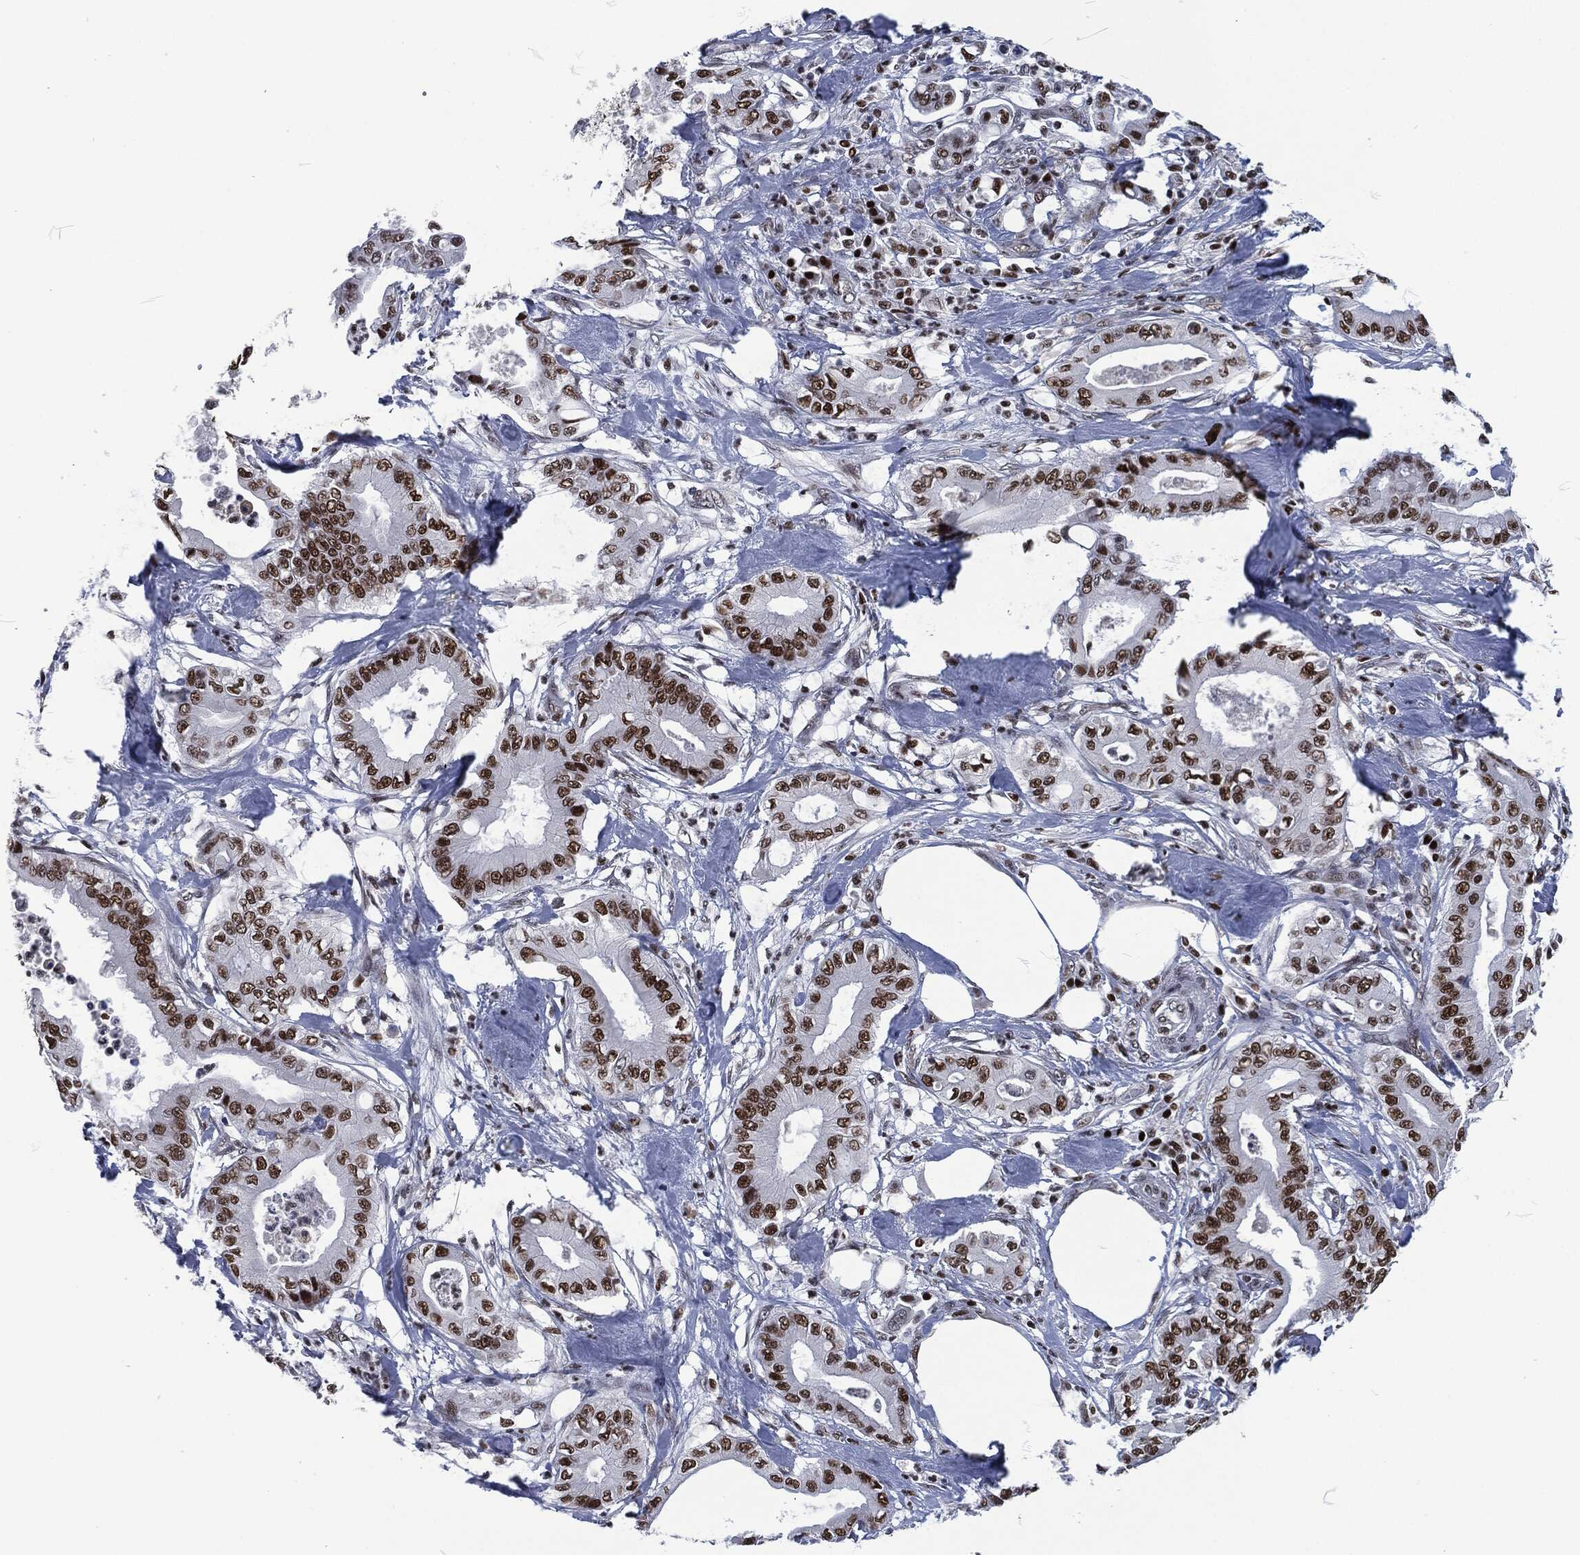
{"staining": {"intensity": "strong", "quantity": ">75%", "location": "nuclear"}, "tissue": "pancreatic cancer", "cell_type": "Tumor cells", "image_type": "cancer", "snomed": [{"axis": "morphology", "description": "Adenocarcinoma, NOS"}, {"axis": "topography", "description": "Pancreas"}], "caption": "Human pancreatic cancer stained for a protein (brown) exhibits strong nuclear positive positivity in about >75% of tumor cells.", "gene": "DCPS", "patient": {"sex": "male", "age": 71}}